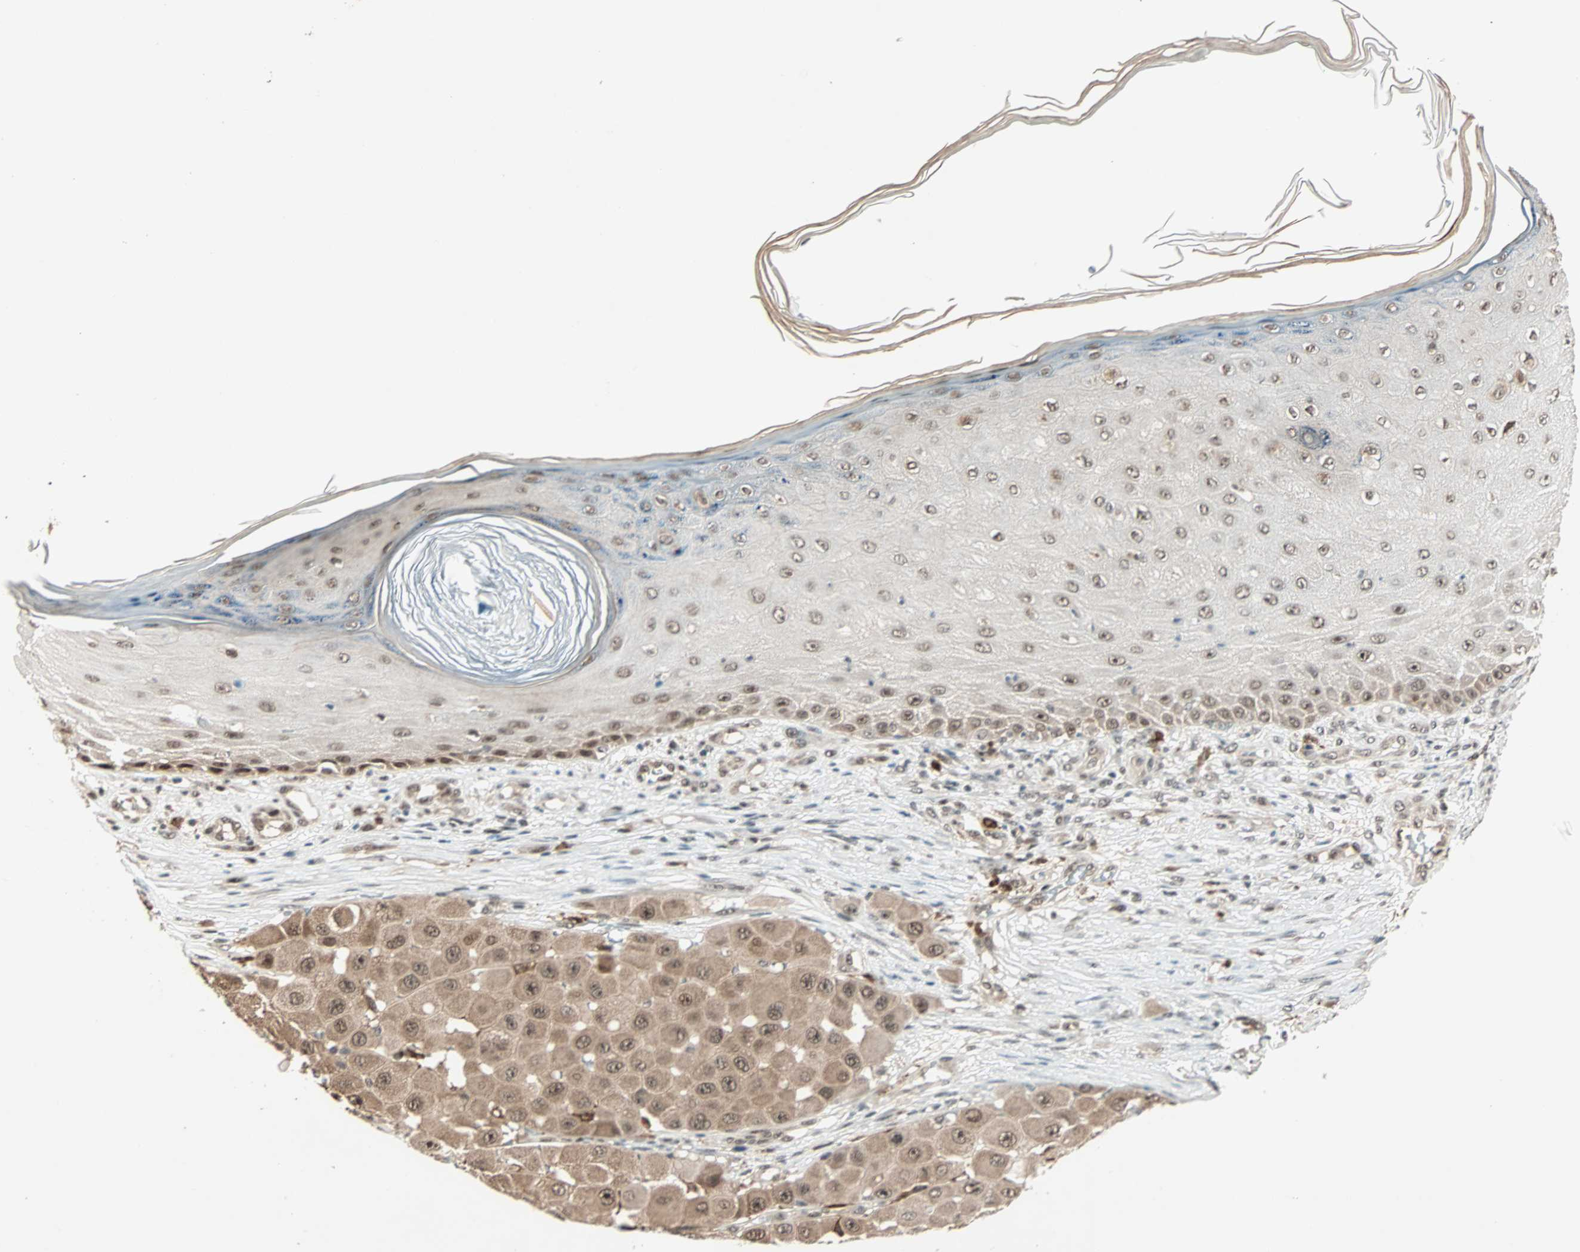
{"staining": {"intensity": "moderate", "quantity": ">75%", "location": "cytoplasmic/membranous,nuclear"}, "tissue": "melanoma", "cell_type": "Tumor cells", "image_type": "cancer", "snomed": [{"axis": "morphology", "description": "Malignant melanoma, NOS"}, {"axis": "topography", "description": "Skin"}], "caption": "Approximately >75% of tumor cells in human malignant melanoma display moderate cytoplasmic/membranous and nuclear protein expression as visualized by brown immunohistochemical staining.", "gene": "ZNF44", "patient": {"sex": "female", "age": 81}}